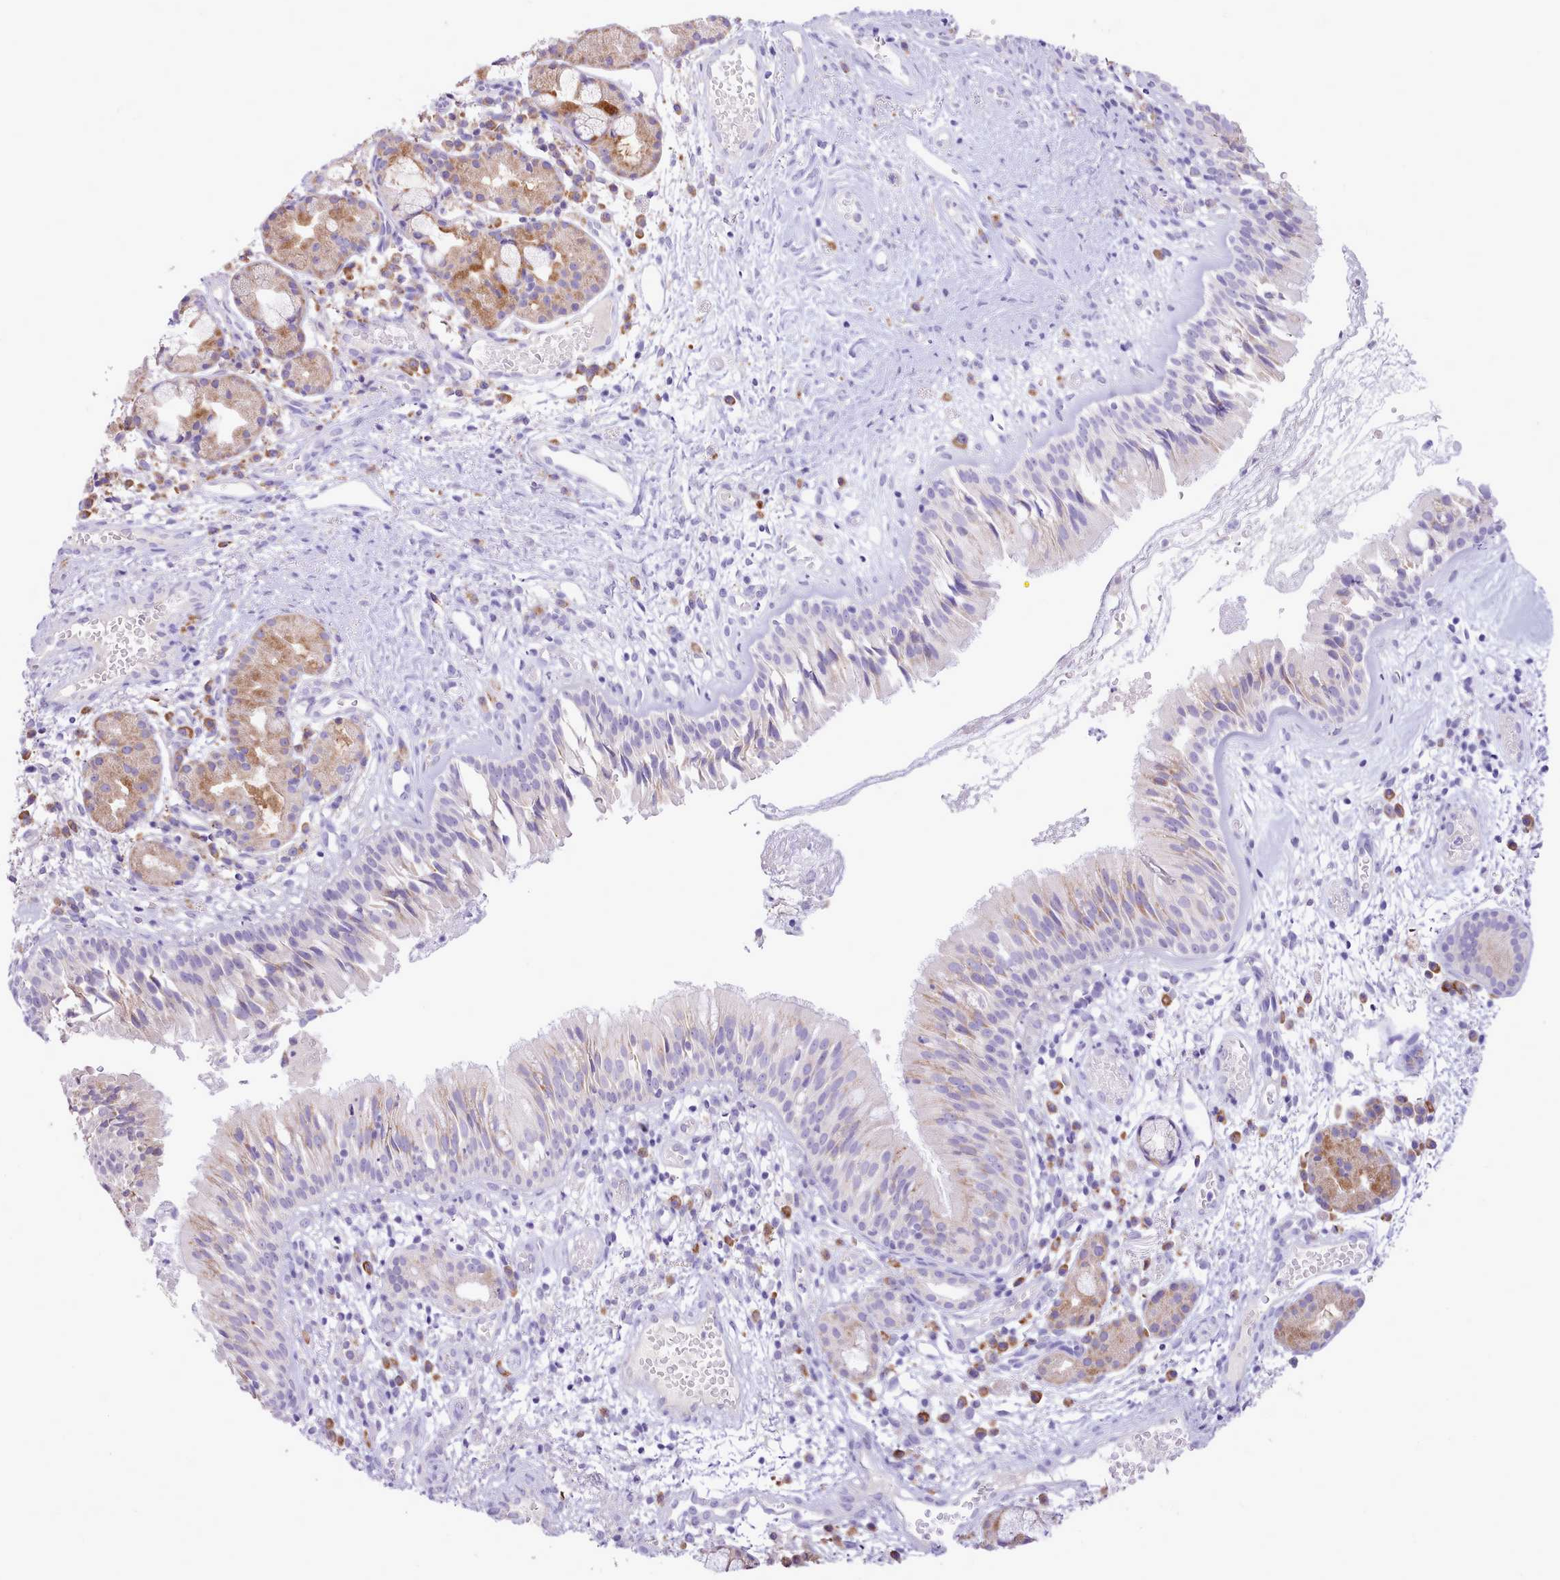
{"staining": {"intensity": "moderate", "quantity": "<25%", "location": "cytoplasmic/membranous"}, "tissue": "nasopharynx", "cell_type": "Respiratory epithelial cells", "image_type": "normal", "snomed": [{"axis": "morphology", "description": "Normal tissue, NOS"}, {"axis": "topography", "description": "Nasopharynx"}], "caption": "IHC staining of benign nasopharynx, which shows low levels of moderate cytoplasmic/membranous staining in approximately <25% of respiratory epithelial cells indicating moderate cytoplasmic/membranous protein positivity. The staining was performed using DAB (brown) for protein detection and nuclei were counterstained in hematoxylin (blue).", "gene": "CCL1", "patient": {"sex": "male", "age": 65}}